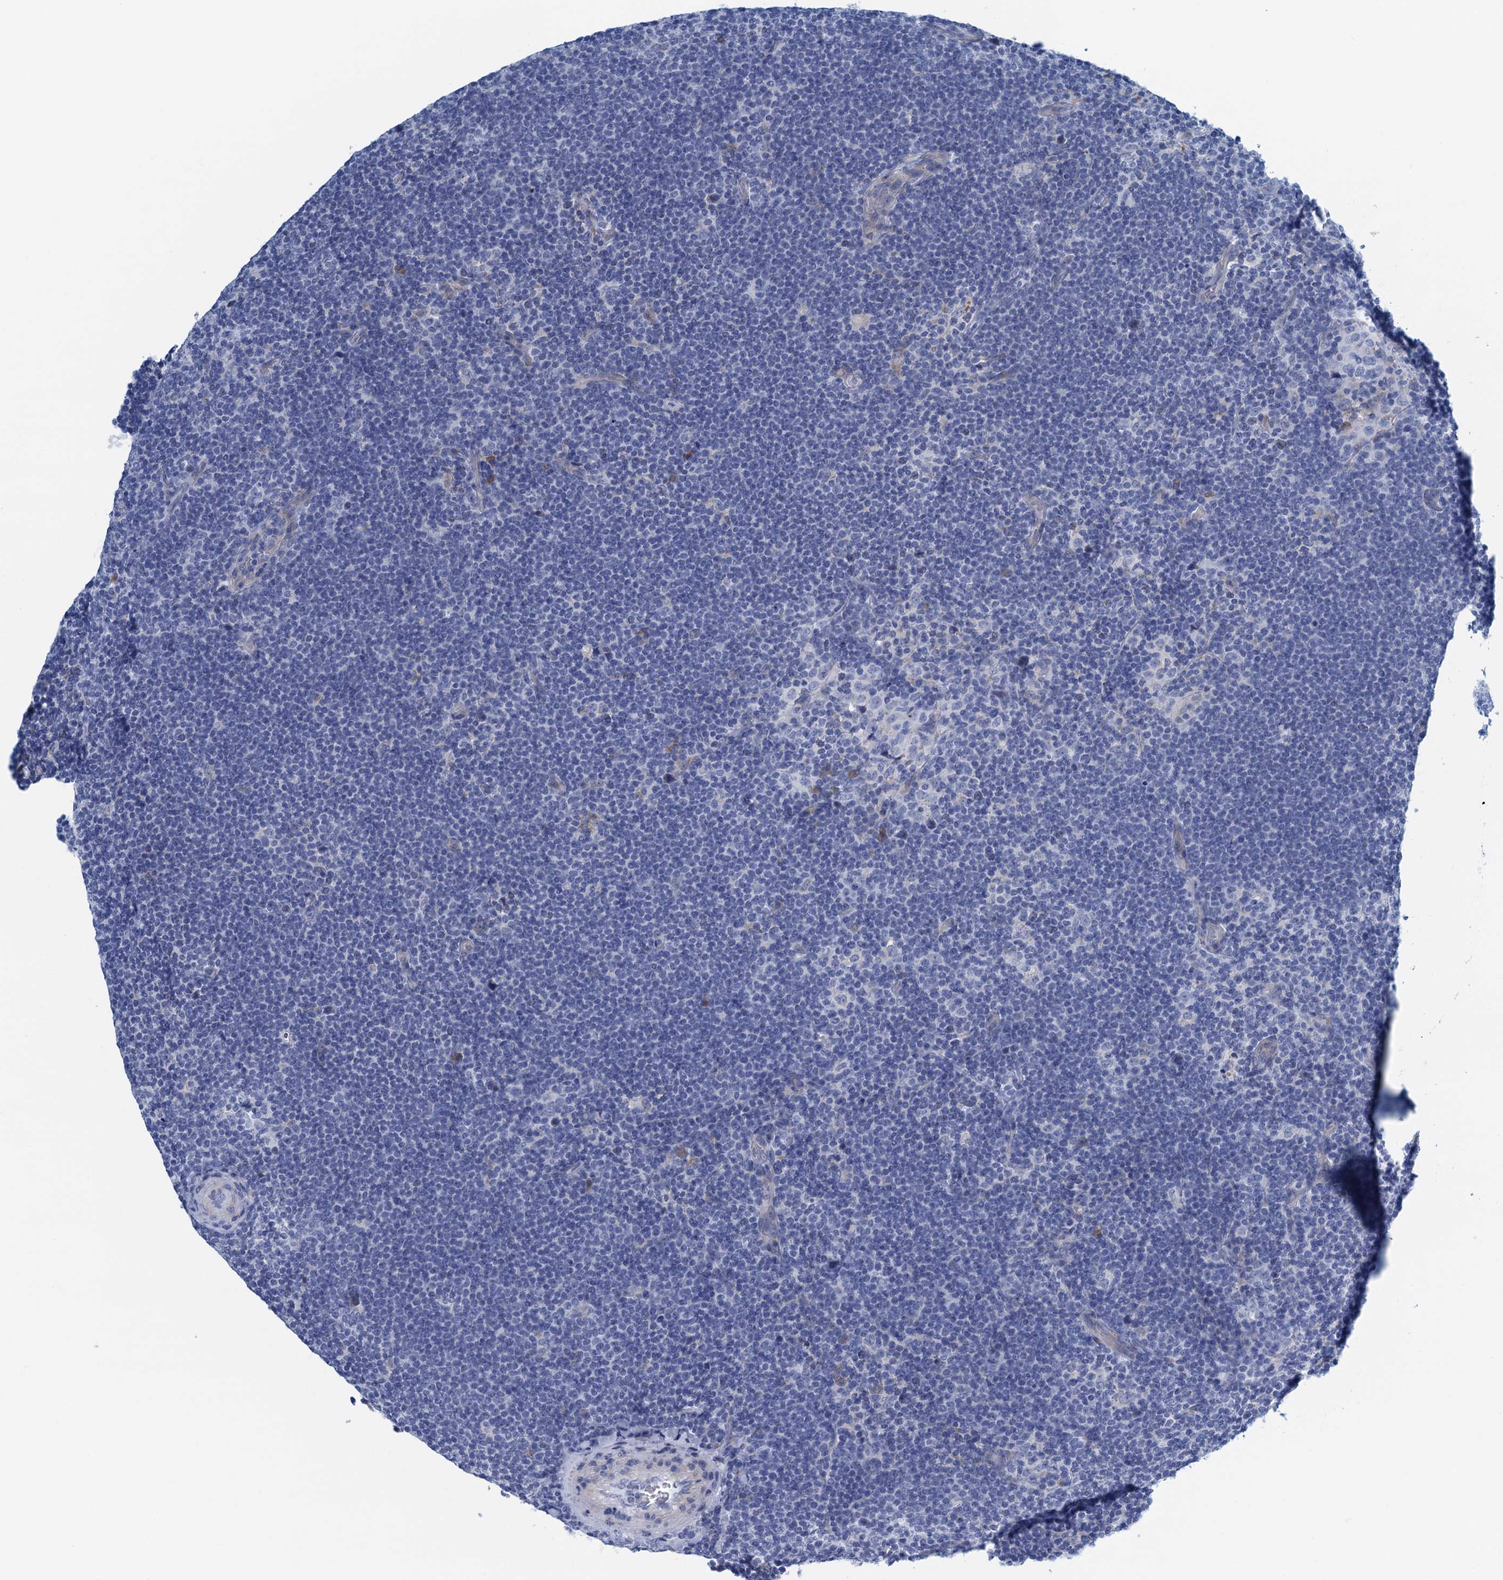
{"staining": {"intensity": "negative", "quantity": "none", "location": "none"}, "tissue": "lymphoma", "cell_type": "Tumor cells", "image_type": "cancer", "snomed": [{"axis": "morphology", "description": "Hodgkin's disease, NOS"}, {"axis": "topography", "description": "Lymph node"}], "caption": "A photomicrograph of human Hodgkin's disease is negative for staining in tumor cells.", "gene": "C10orf88", "patient": {"sex": "female", "age": 57}}